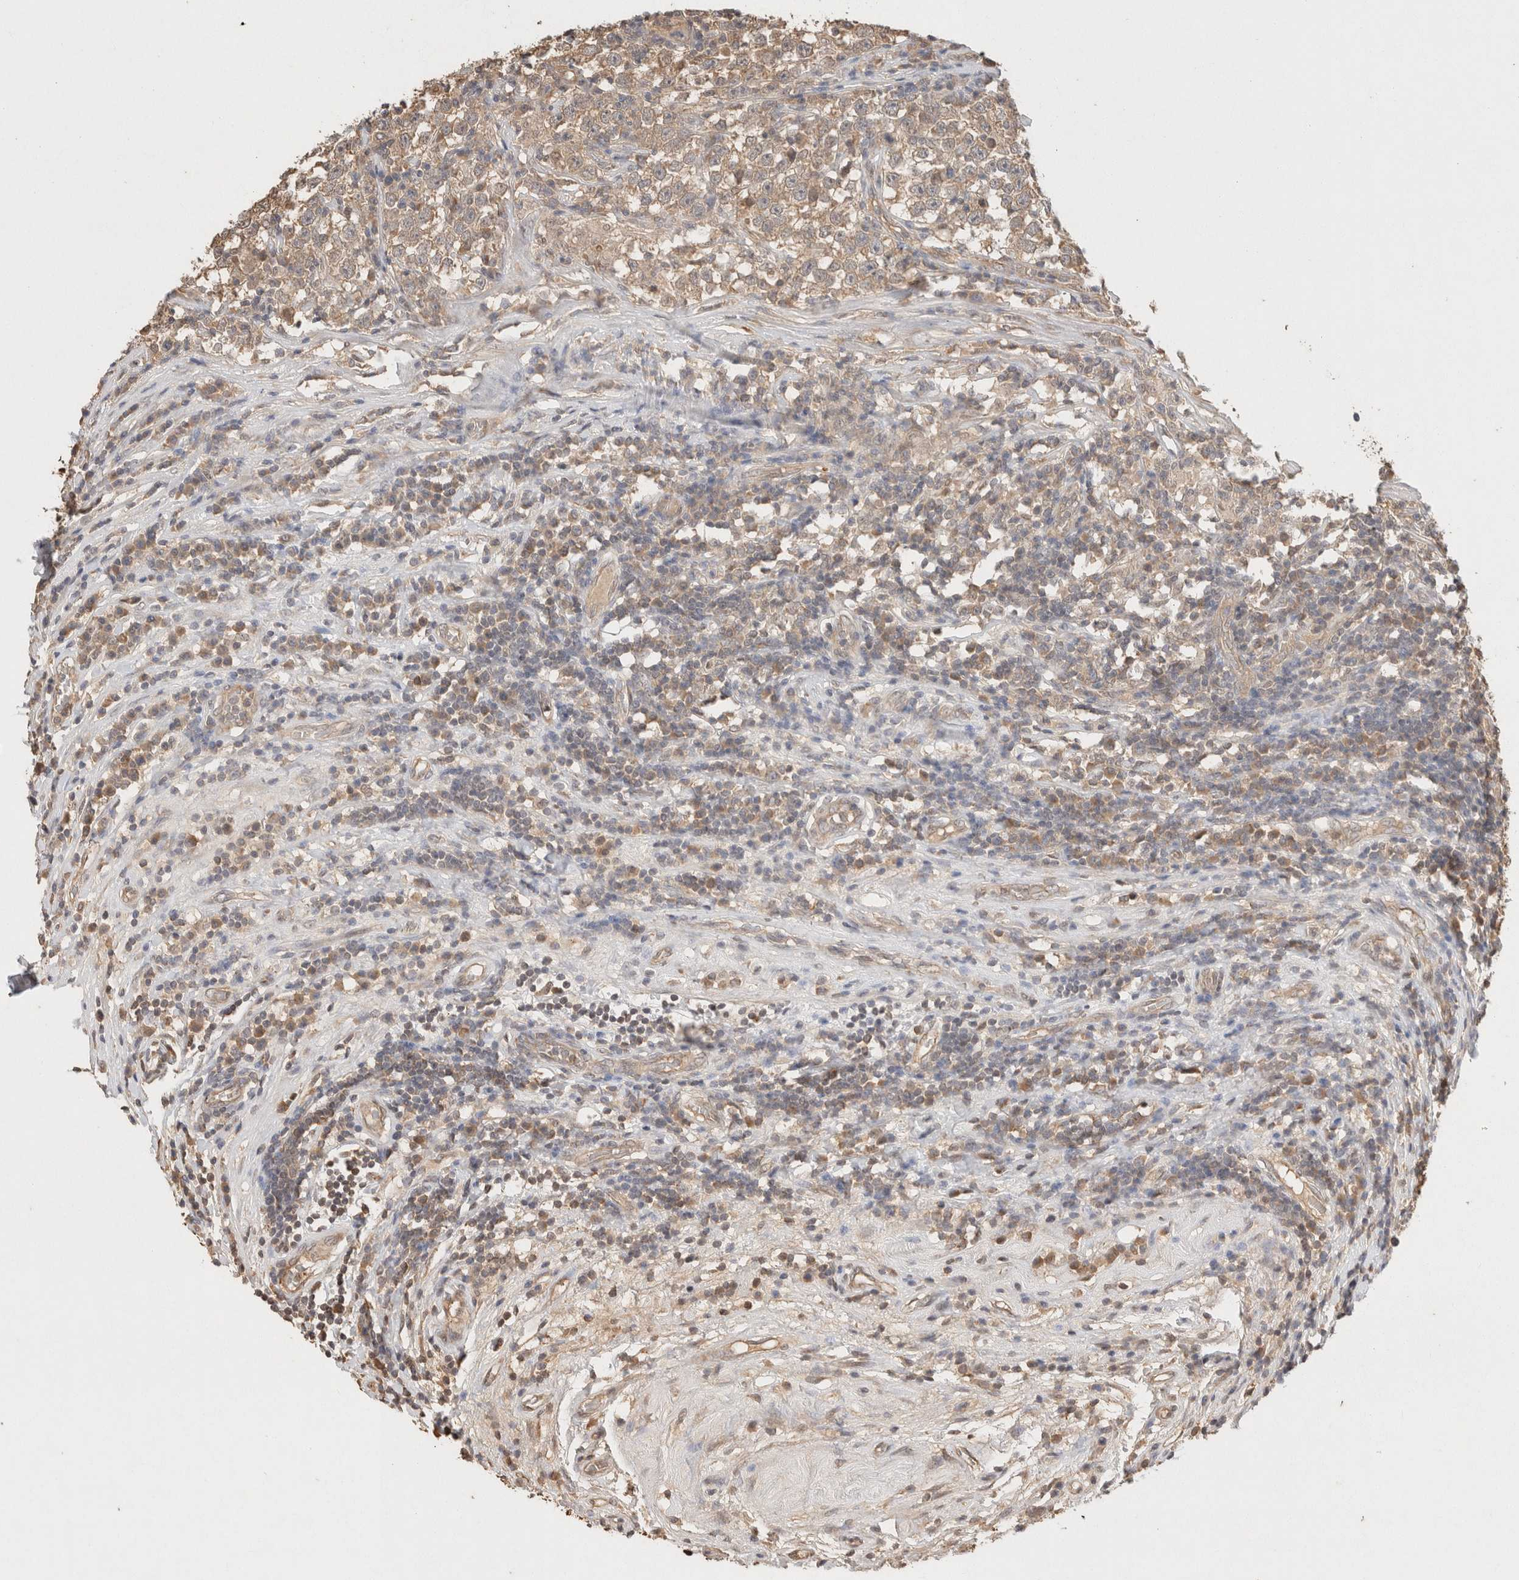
{"staining": {"intensity": "weak", "quantity": ">75%", "location": "cytoplasmic/membranous"}, "tissue": "testis cancer", "cell_type": "Tumor cells", "image_type": "cancer", "snomed": [{"axis": "morphology", "description": "Seminoma, NOS"}, {"axis": "topography", "description": "Testis"}], "caption": "Testis cancer (seminoma) stained with a brown dye exhibits weak cytoplasmic/membranous positive expression in approximately >75% of tumor cells.", "gene": "YWHAH", "patient": {"sex": "male", "age": 43}}